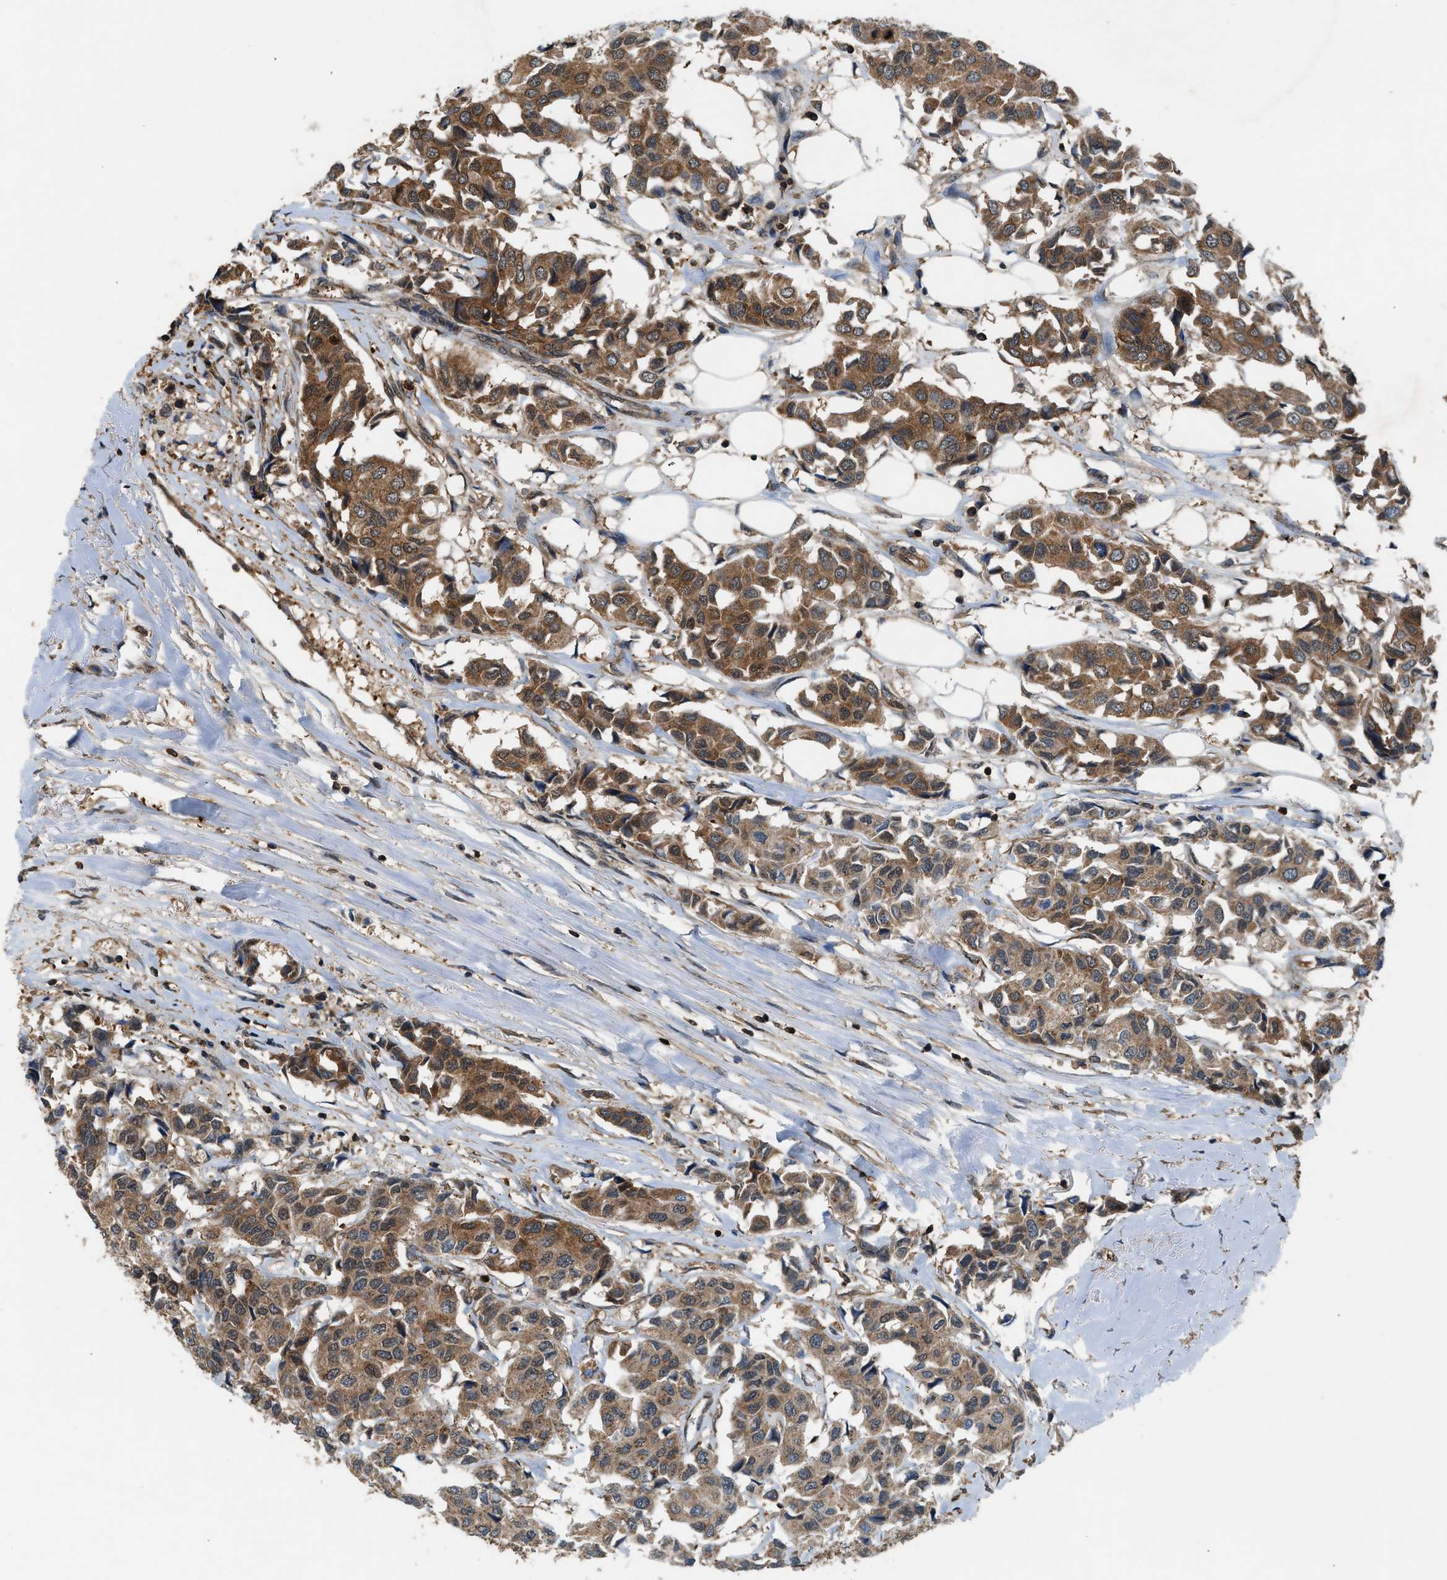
{"staining": {"intensity": "moderate", "quantity": ">75%", "location": "cytoplasmic/membranous"}, "tissue": "breast cancer", "cell_type": "Tumor cells", "image_type": "cancer", "snomed": [{"axis": "morphology", "description": "Duct carcinoma"}, {"axis": "topography", "description": "Breast"}], "caption": "This image shows breast cancer (infiltrating ductal carcinoma) stained with immunohistochemistry (IHC) to label a protein in brown. The cytoplasmic/membranous of tumor cells show moderate positivity for the protein. Nuclei are counter-stained blue.", "gene": "OXSR1", "patient": {"sex": "female", "age": 80}}